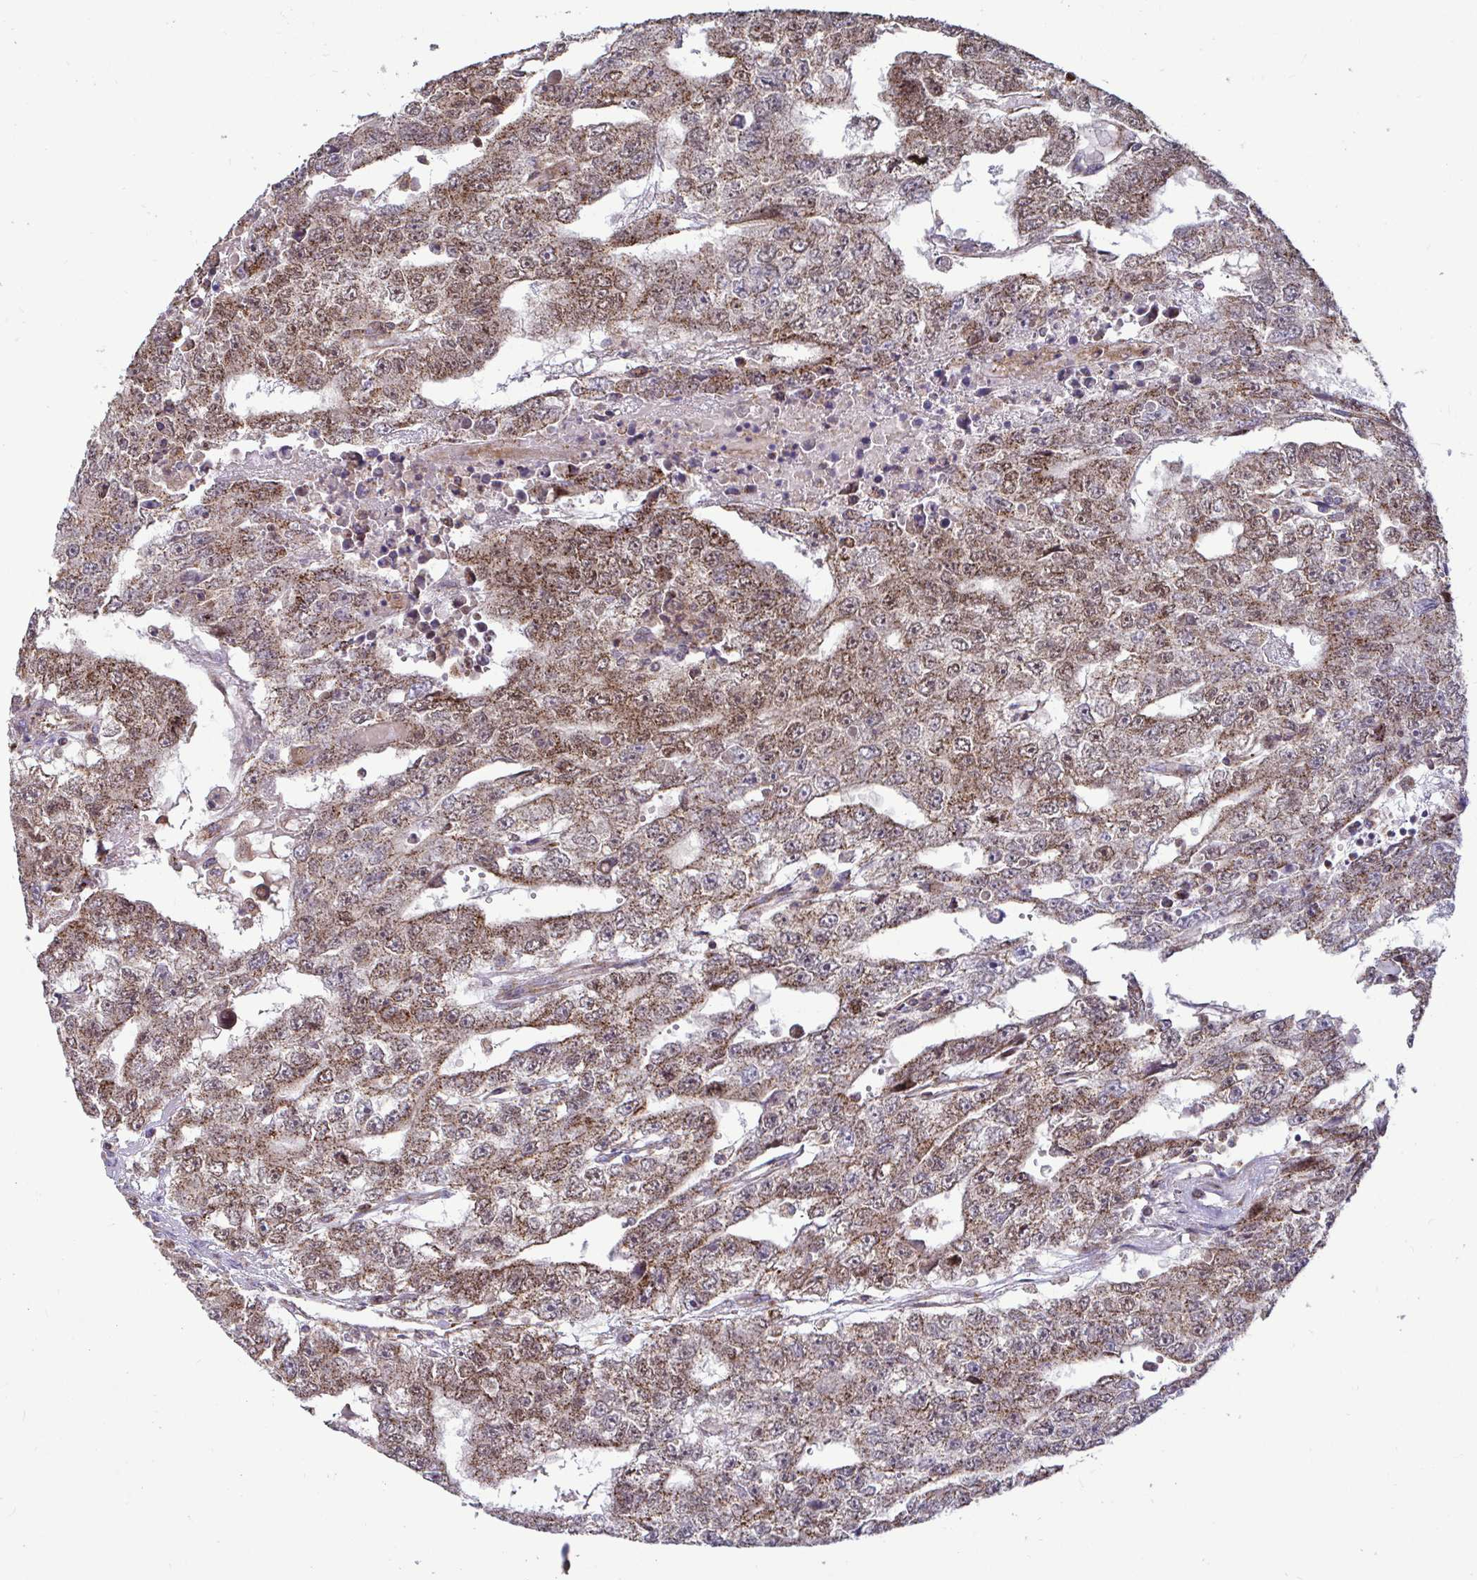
{"staining": {"intensity": "moderate", "quantity": ">75%", "location": "cytoplasmic/membranous,nuclear"}, "tissue": "testis cancer", "cell_type": "Tumor cells", "image_type": "cancer", "snomed": [{"axis": "morphology", "description": "Carcinoma, Embryonal, NOS"}, {"axis": "topography", "description": "Testis"}], "caption": "IHC (DAB) staining of embryonal carcinoma (testis) shows moderate cytoplasmic/membranous and nuclear protein staining in approximately >75% of tumor cells. The staining was performed using DAB to visualize the protein expression in brown, while the nuclei were stained in blue with hematoxylin (Magnification: 20x).", "gene": "SPRY1", "patient": {"sex": "male", "age": 20}}